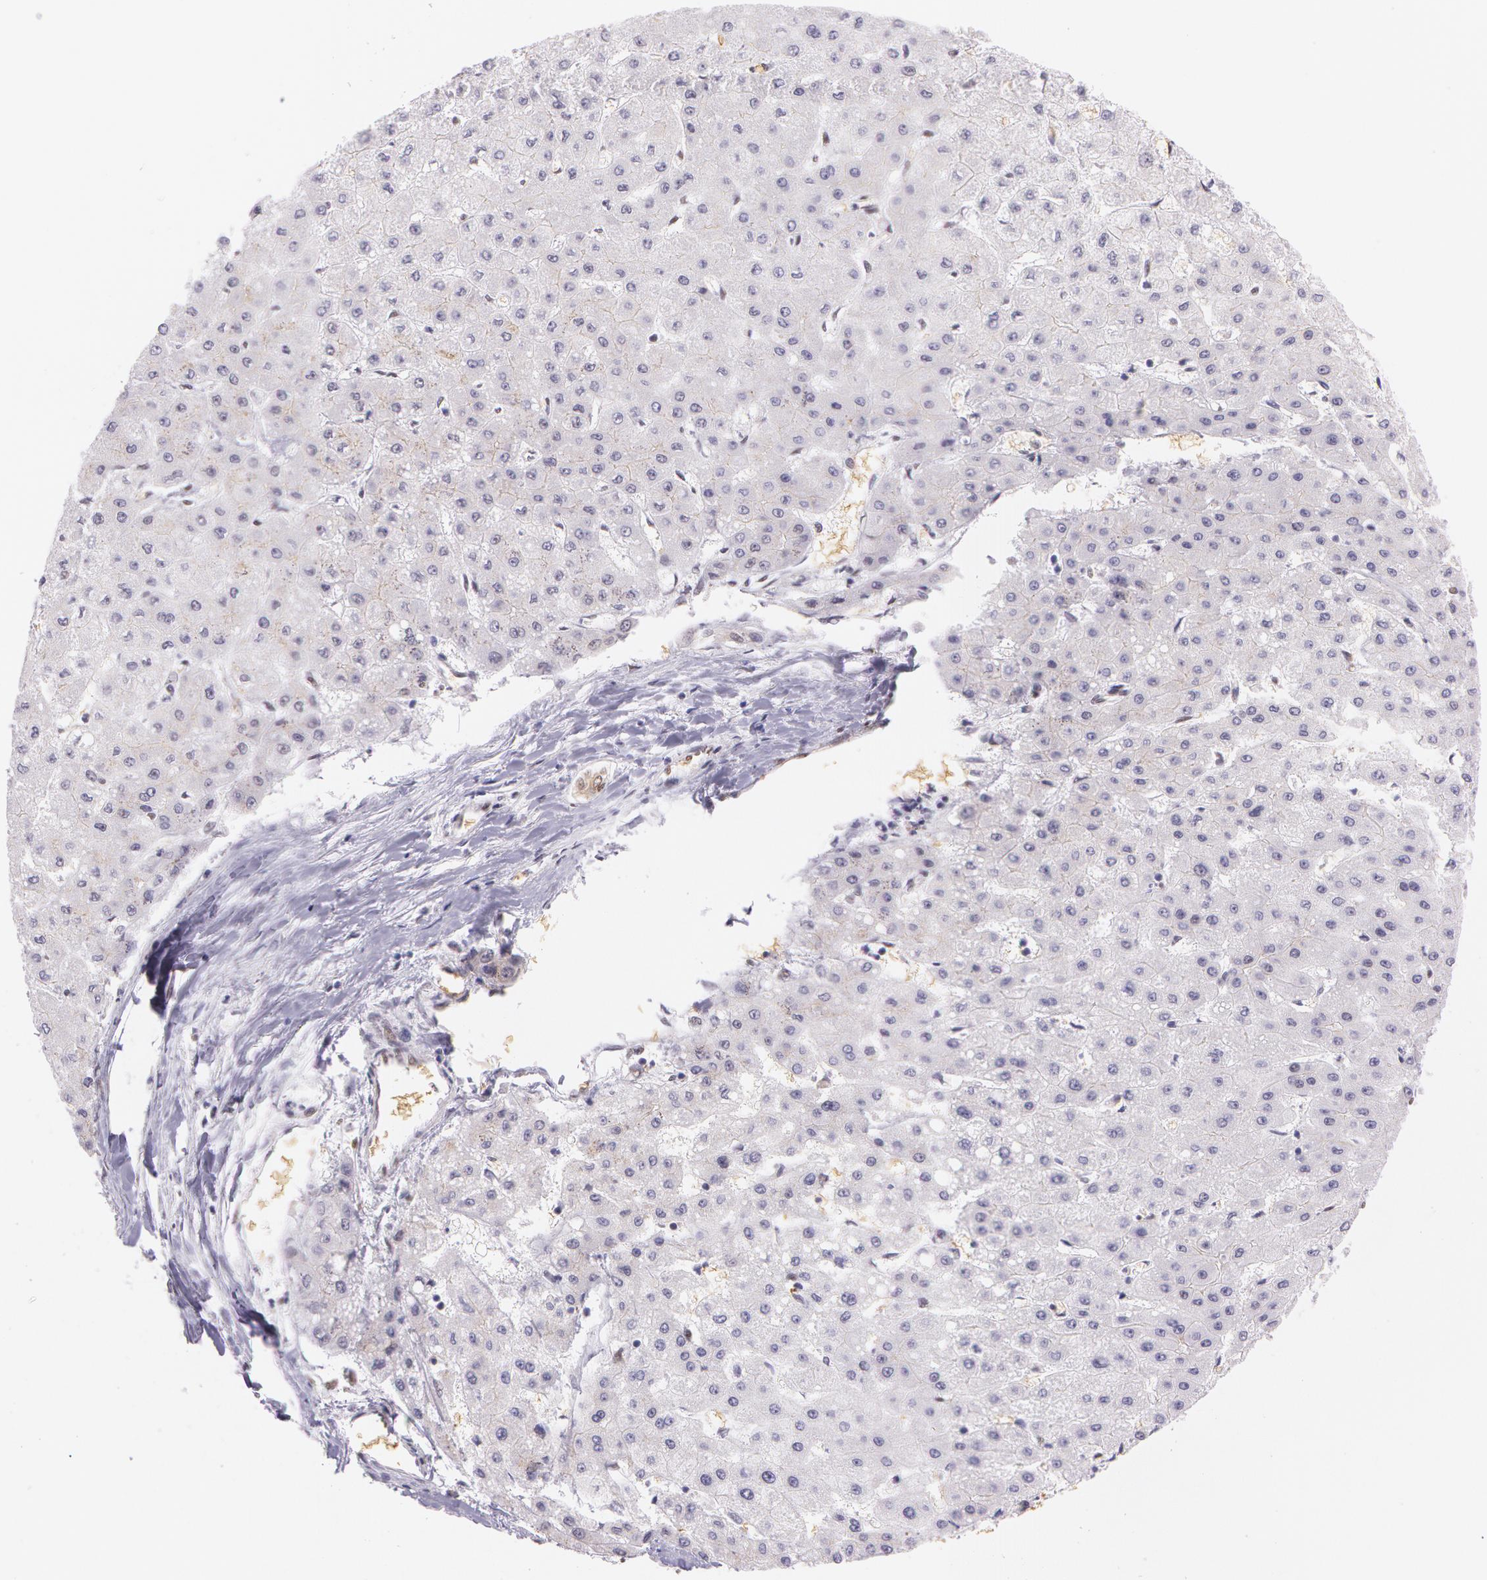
{"staining": {"intensity": "negative", "quantity": "none", "location": "none"}, "tissue": "liver cancer", "cell_type": "Tumor cells", "image_type": "cancer", "snomed": [{"axis": "morphology", "description": "Carcinoma, Hepatocellular, NOS"}, {"axis": "topography", "description": "Liver"}], "caption": "High magnification brightfield microscopy of liver cancer stained with DAB (3,3'-diaminobenzidine) (brown) and counterstained with hematoxylin (blue): tumor cells show no significant expression.", "gene": "NBN", "patient": {"sex": "female", "age": 52}}